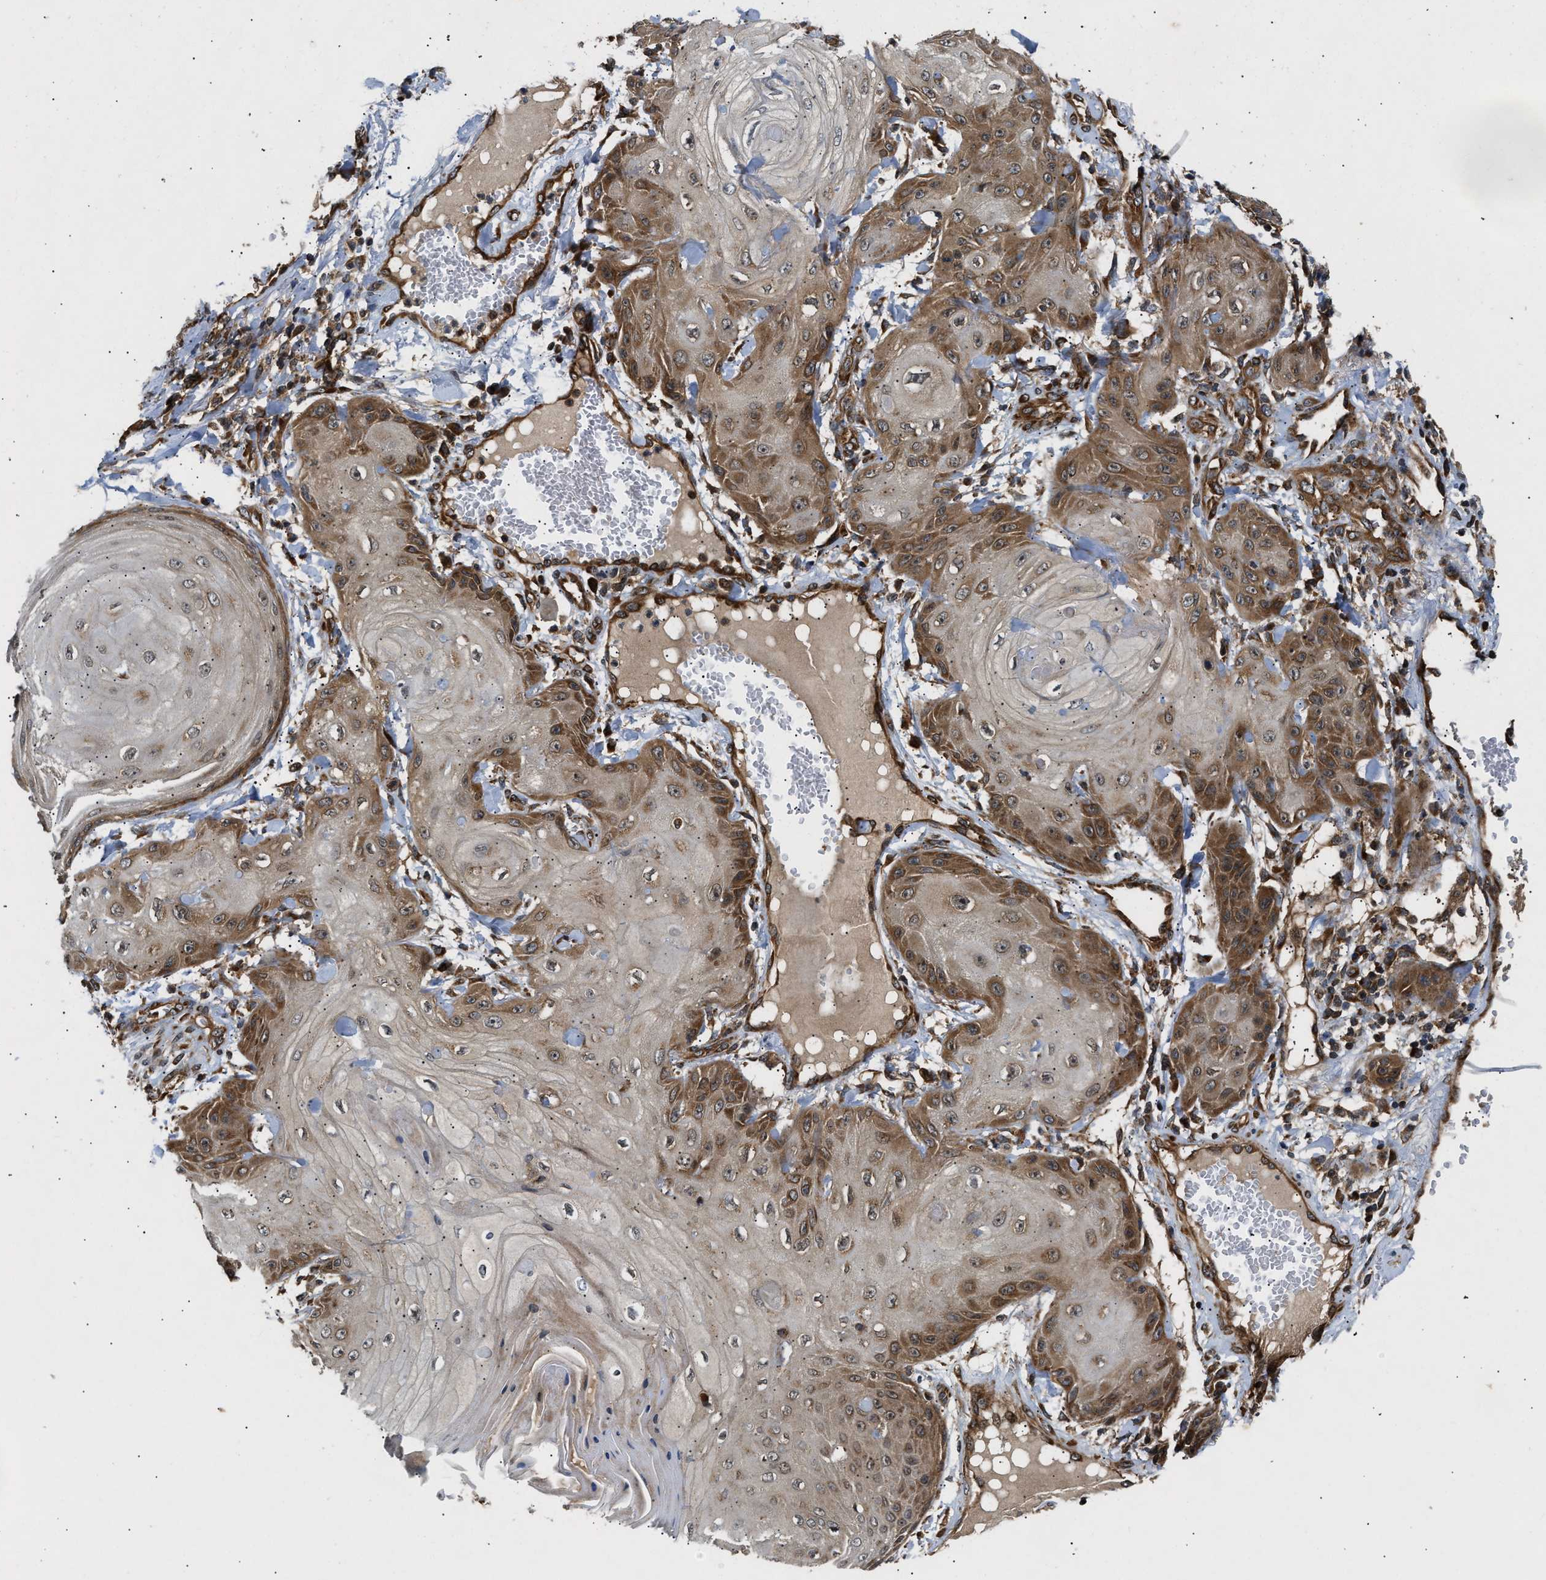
{"staining": {"intensity": "moderate", "quantity": "25%-75%", "location": "cytoplasmic/membranous"}, "tissue": "skin cancer", "cell_type": "Tumor cells", "image_type": "cancer", "snomed": [{"axis": "morphology", "description": "Squamous cell carcinoma, NOS"}, {"axis": "topography", "description": "Skin"}], "caption": "A photomicrograph of human skin cancer (squamous cell carcinoma) stained for a protein shows moderate cytoplasmic/membranous brown staining in tumor cells.", "gene": "PNPLA8", "patient": {"sex": "male", "age": 74}}